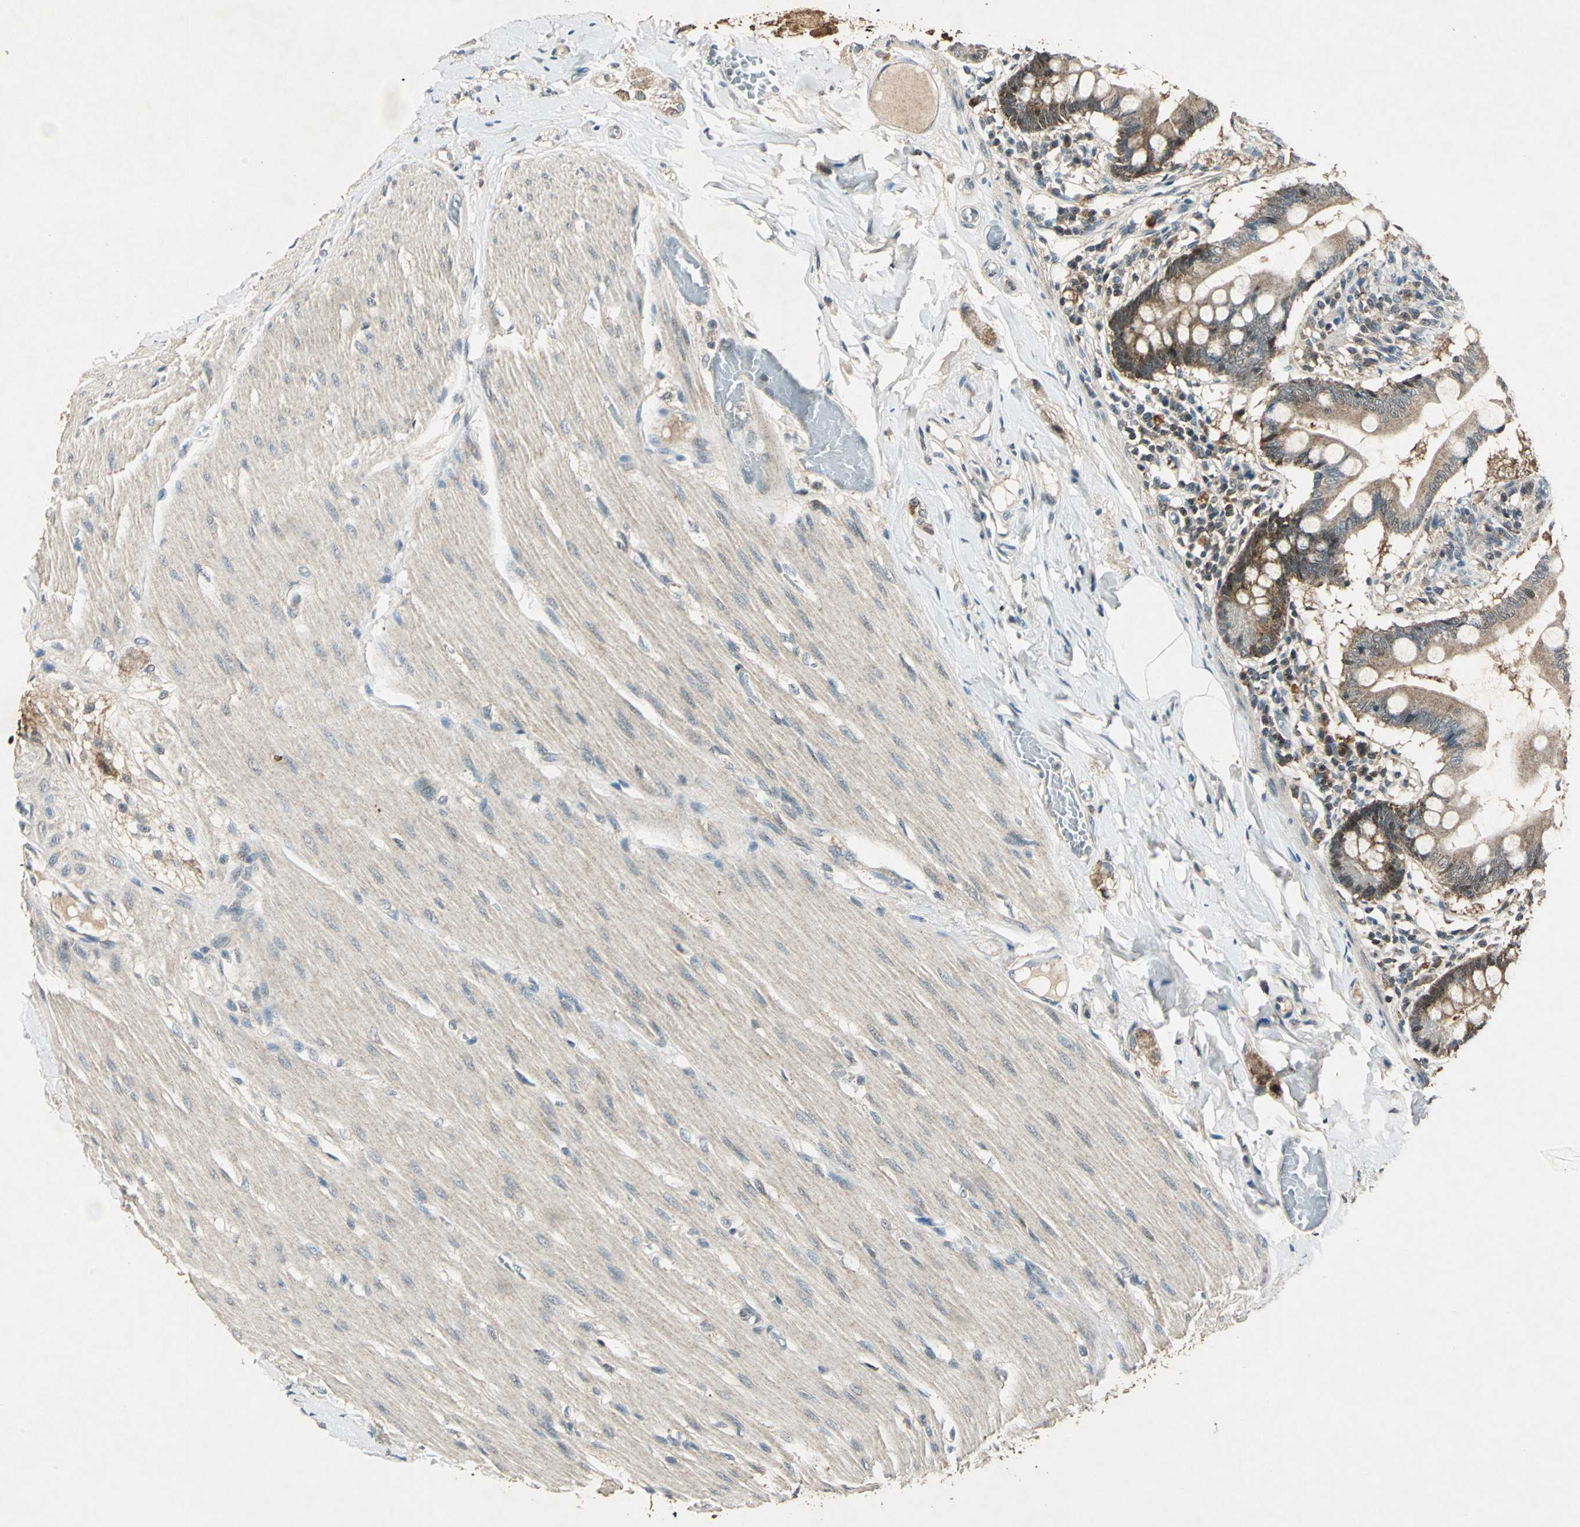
{"staining": {"intensity": "strong", "quantity": ">75%", "location": "cytoplasmic/membranous"}, "tissue": "small intestine", "cell_type": "Glandular cells", "image_type": "normal", "snomed": [{"axis": "morphology", "description": "Normal tissue, NOS"}, {"axis": "topography", "description": "Small intestine"}], "caption": "This image exhibits benign small intestine stained with IHC to label a protein in brown. The cytoplasmic/membranous of glandular cells show strong positivity for the protein. Nuclei are counter-stained blue.", "gene": "AHSA1", "patient": {"sex": "male", "age": 41}}